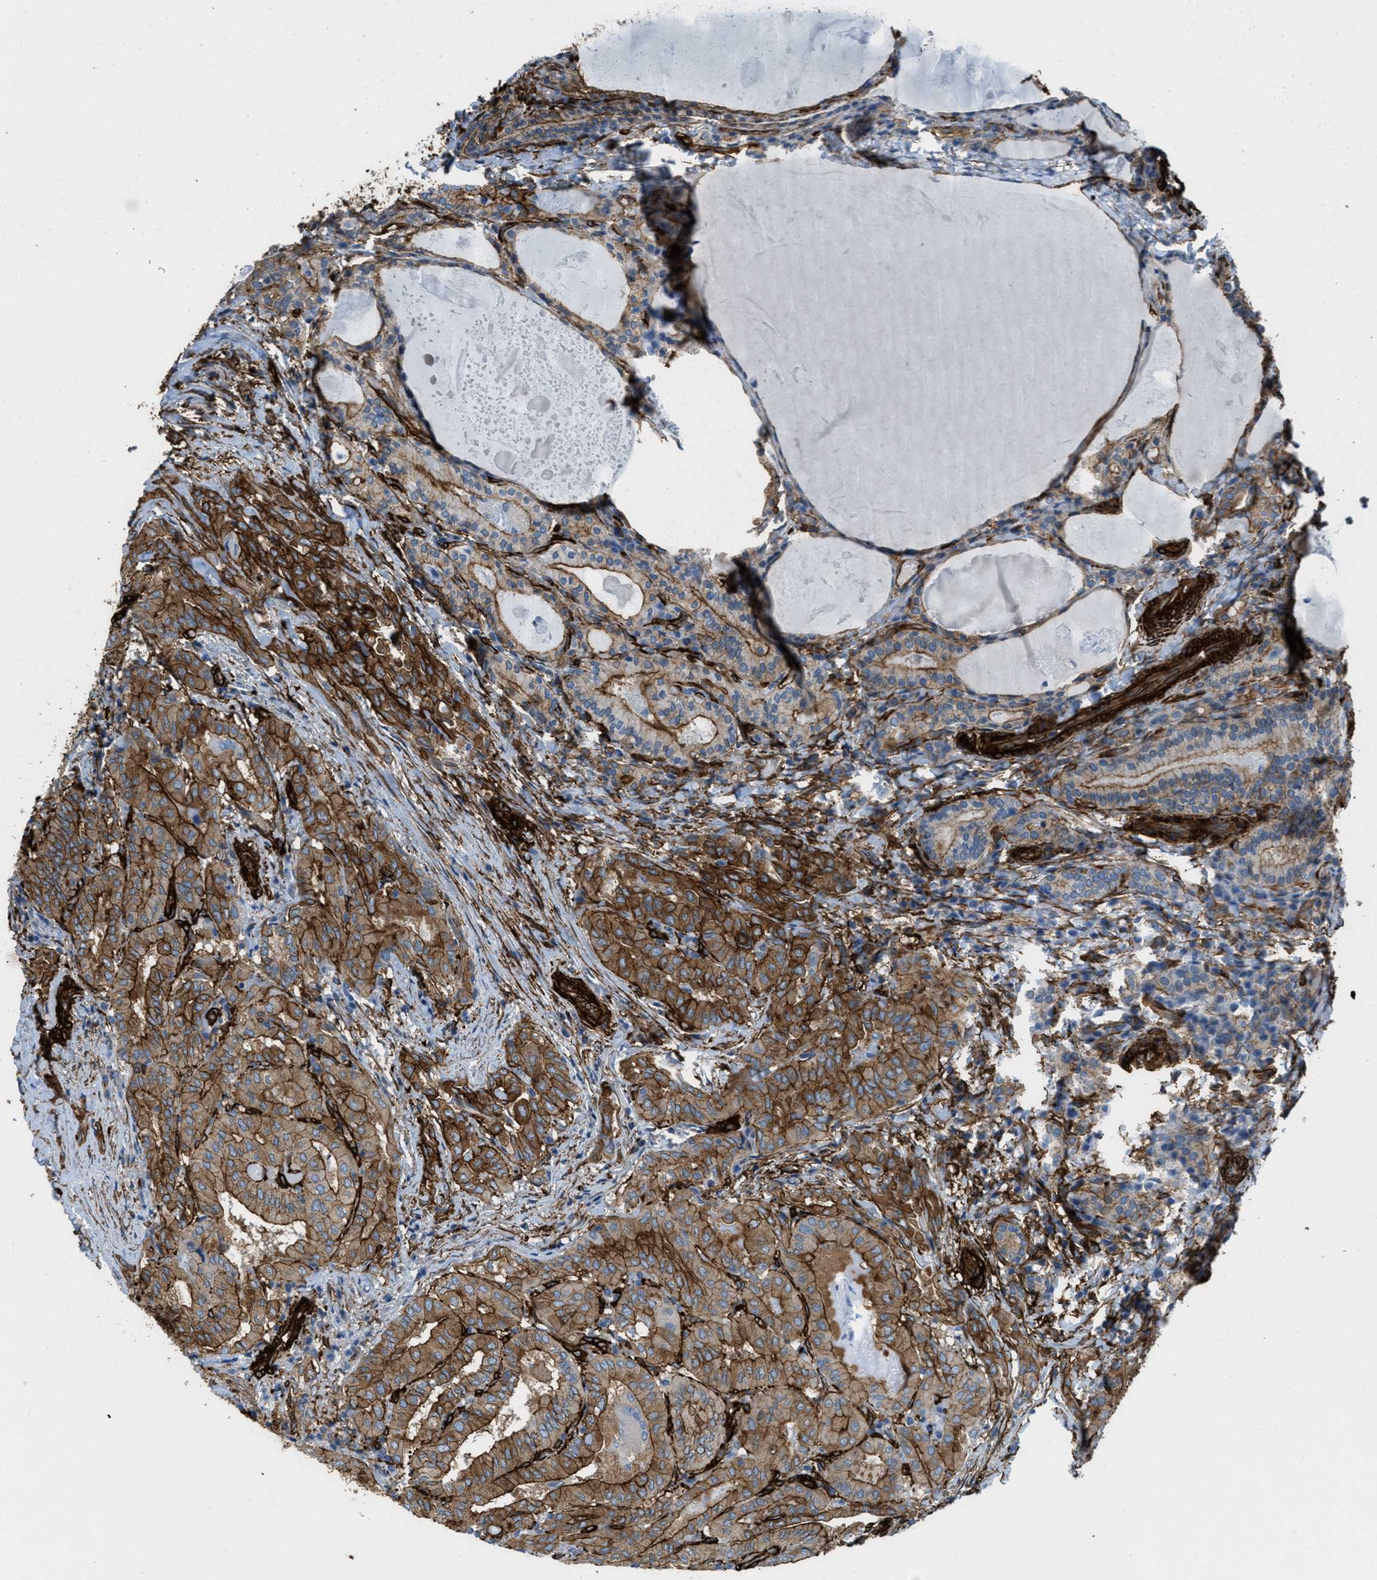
{"staining": {"intensity": "strong", "quantity": ">75%", "location": "cytoplasmic/membranous"}, "tissue": "thyroid cancer", "cell_type": "Tumor cells", "image_type": "cancer", "snomed": [{"axis": "morphology", "description": "Papillary adenocarcinoma, NOS"}, {"axis": "topography", "description": "Thyroid gland"}], "caption": "Tumor cells exhibit high levels of strong cytoplasmic/membranous positivity in about >75% of cells in thyroid cancer (papillary adenocarcinoma).", "gene": "CALD1", "patient": {"sex": "female", "age": 42}}